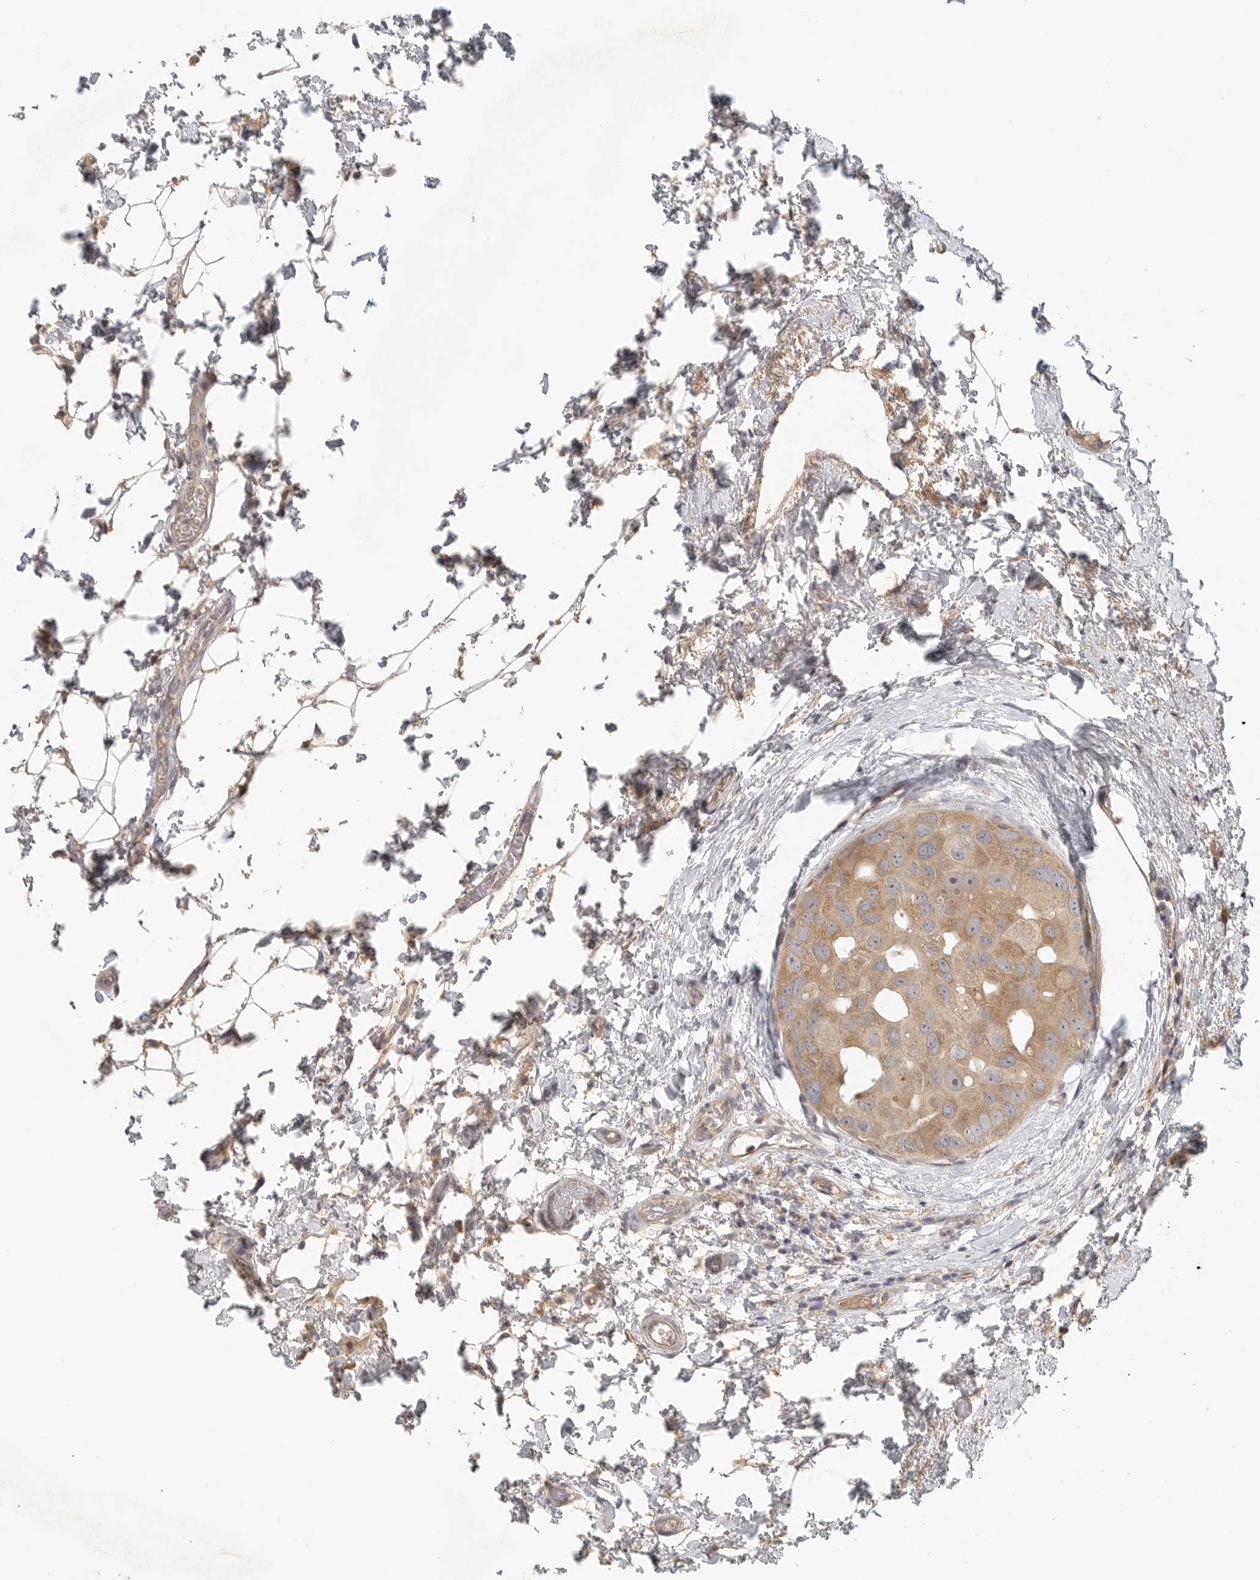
{"staining": {"intensity": "moderate", "quantity": ">75%", "location": "cytoplasmic/membranous"}, "tissue": "breast cancer", "cell_type": "Tumor cells", "image_type": "cancer", "snomed": [{"axis": "morphology", "description": "Duct carcinoma"}, {"axis": "topography", "description": "Breast"}], "caption": "The photomicrograph shows a brown stain indicating the presence of a protein in the cytoplasmic/membranous of tumor cells in invasive ductal carcinoma (breast).", "gene": "HDAC6", "patient": {"sex": "female", "age": 62}}